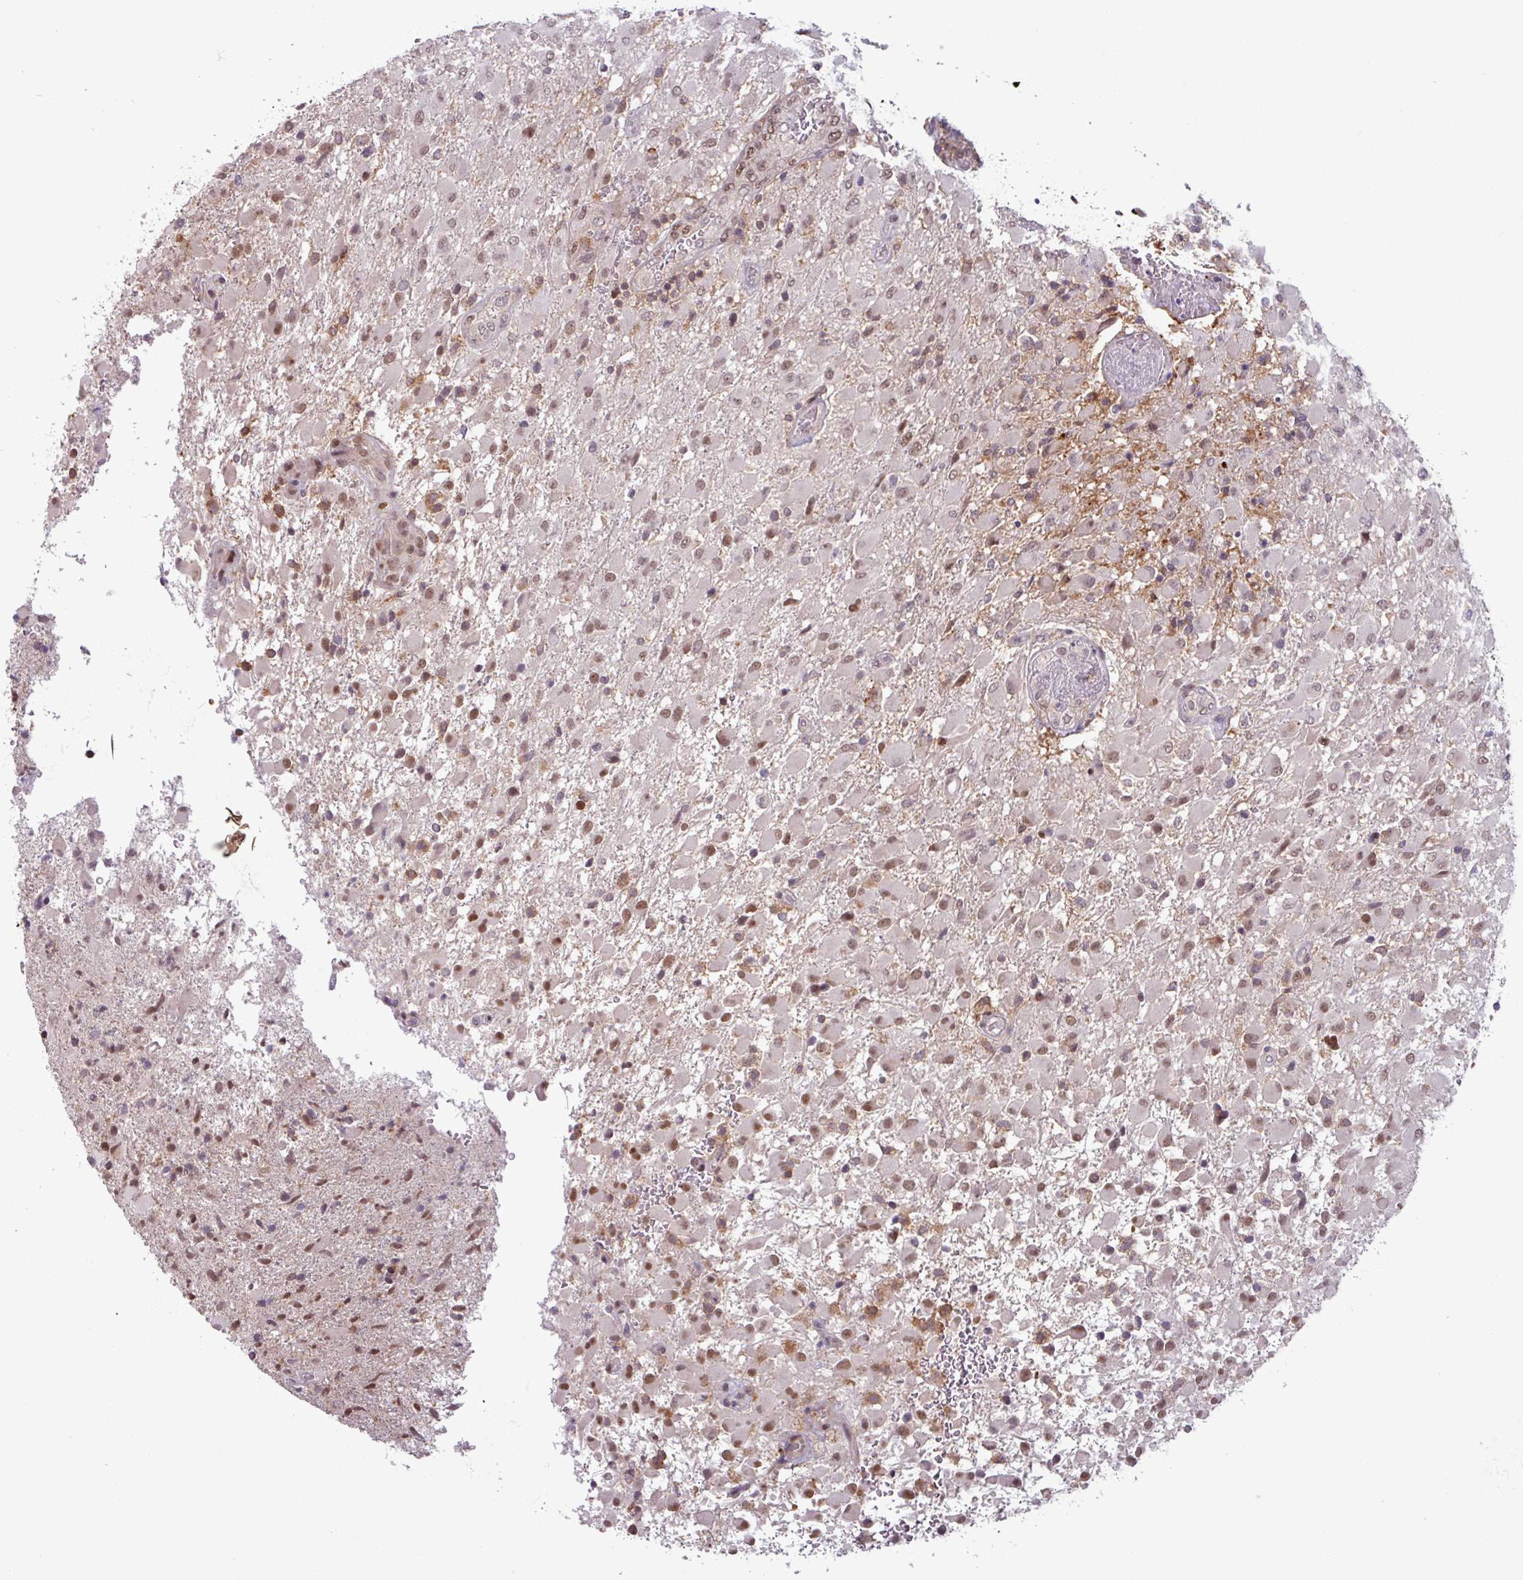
{"staining": {"intensity": "moderate", "quantity": ">75%", "location": "nuclear"}, "tissue": "glioma", "cell_type": "Tumor cells", "image_type": "cancer", "snomed": [{"axis": "morphology", "description": "Glioma, malignant, Low grade"}, {"axis": "topography", "description": "Brain"}], "caption": "Immunohistochemical staining of human glioma exhibits moderate nuclear protein positivity in about >75% of tumor cells.", "gene": "PRRX1", "patient": {"sex": "male", "age": 65}}